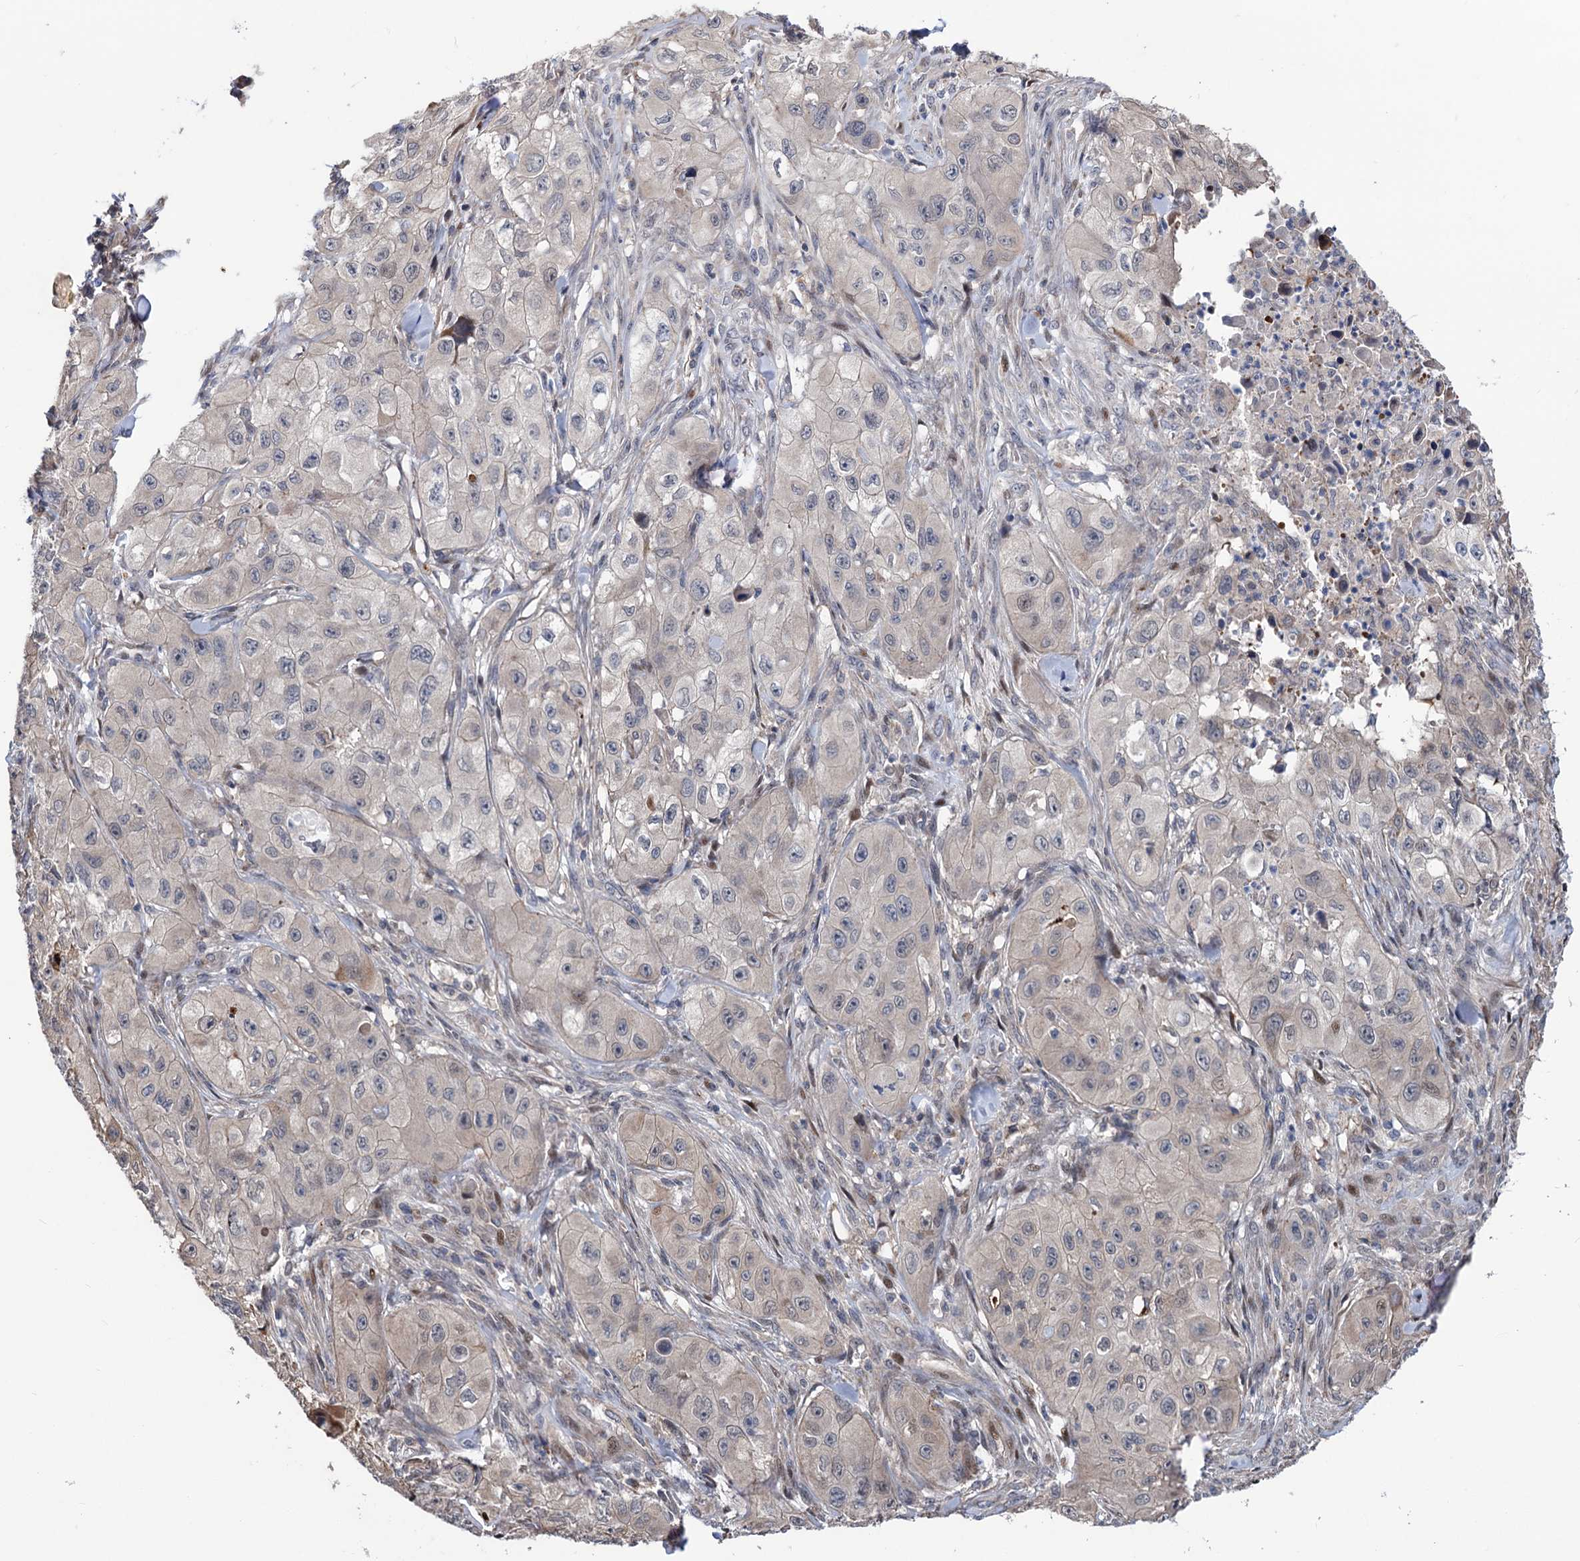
{"staining": {"intensity": "negative", "quantity": "none", "location": "none"}, "tissue": "skin cancer", "cell_type": "Tumor cells", "image_type": "cancer", "snomed": [{"axis": "morphology", "description": "Squamous cell carcinoma, NOS"}, {"axis": "topography", "description": "Skin"}, {"axis": "topography", "description": "Subcutis"}], "caption": "There is no significant staining in tumor cells of skin cancer (squamous cell carcinoma).", "gene": "UBR1", "patient": {"sex": "male", "age": 73}}